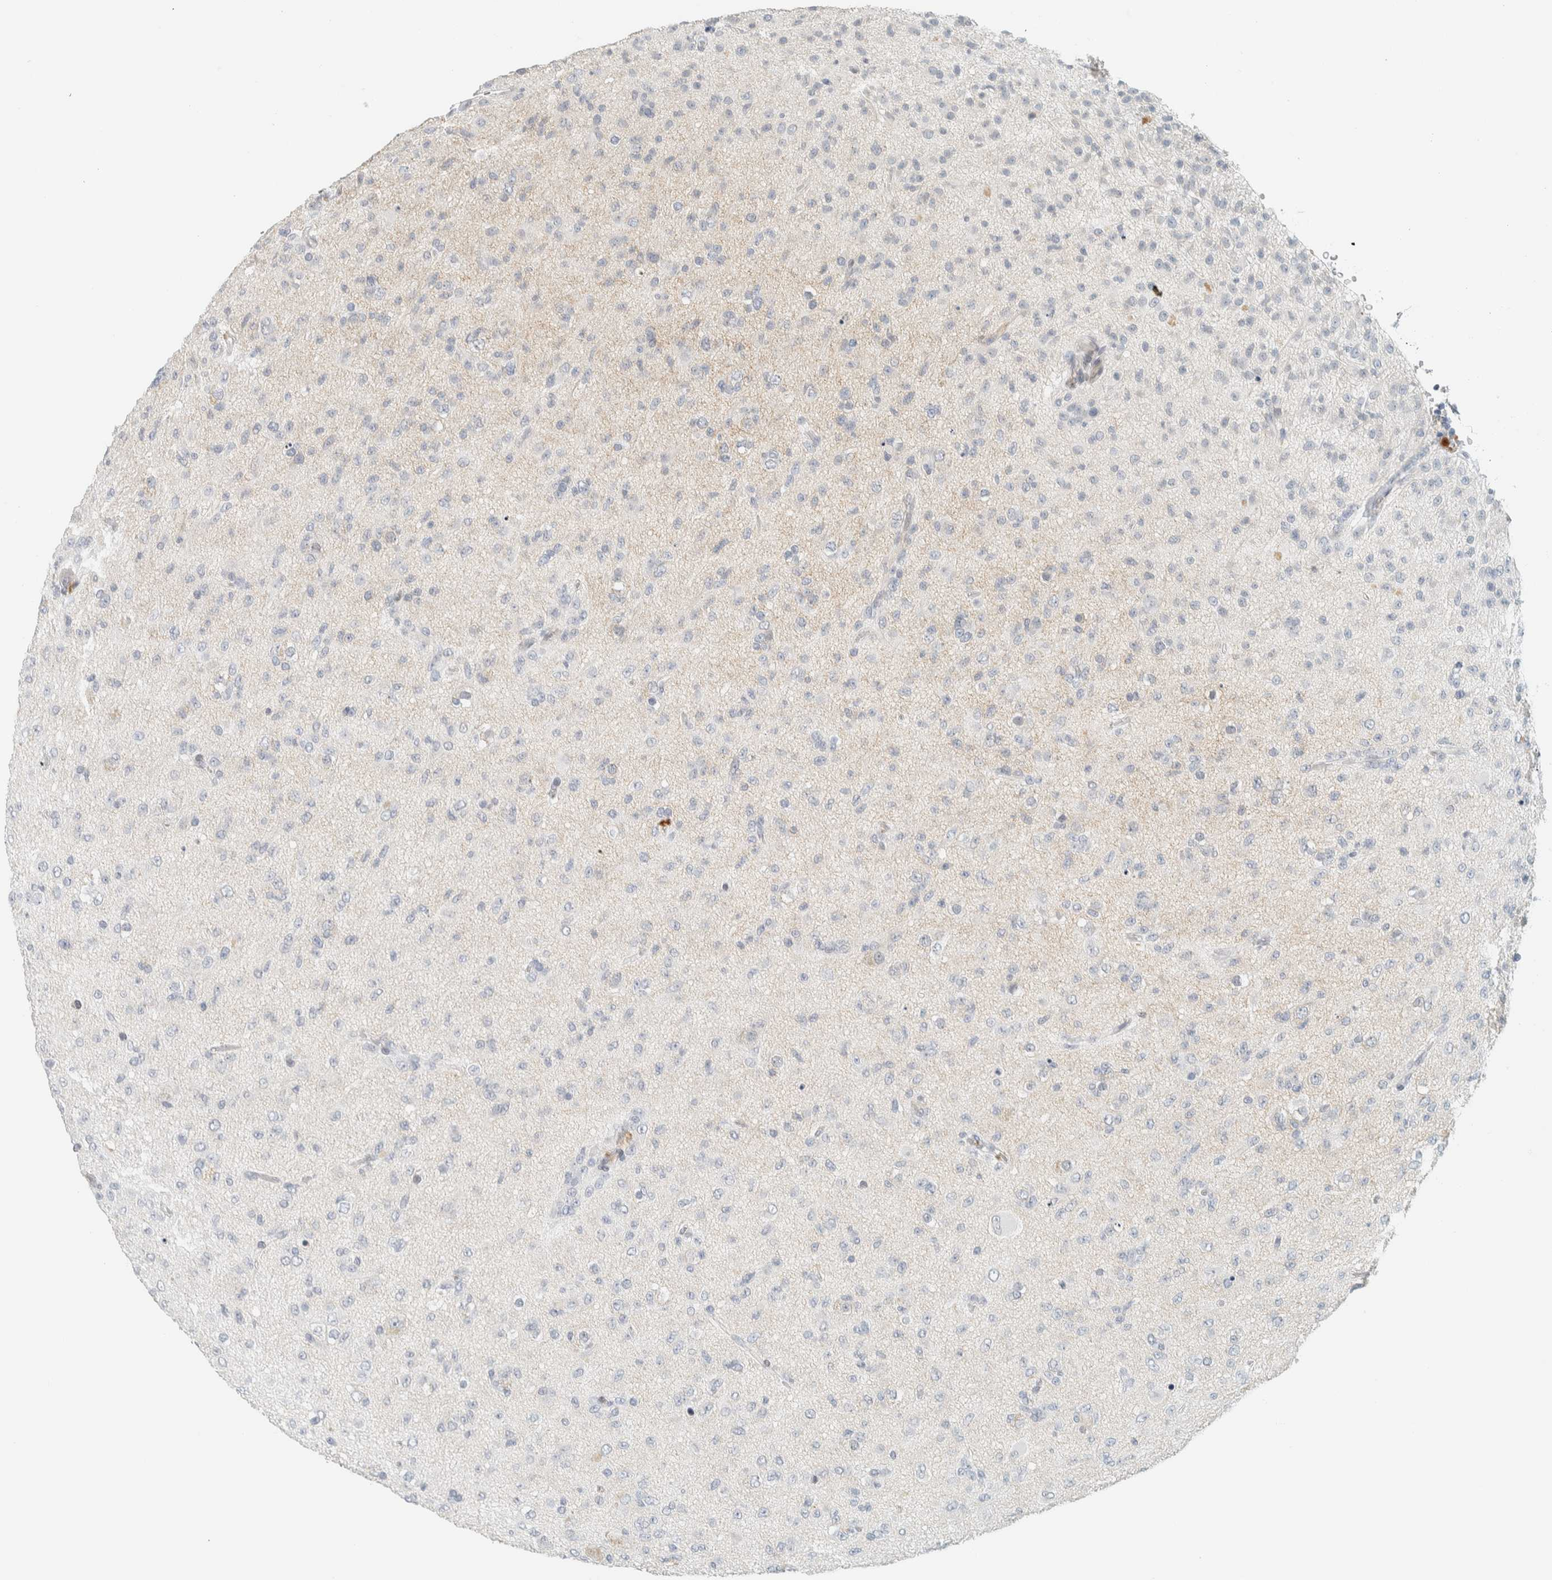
{"staining": {"intensity": "negative", "quantity": "none", "location": "none"}, "tissue": "glioma", "cell_type": "Tumor cells", "image_type": "cancer", "snomed": [{"axis": "morphology", "description": "Glioma, malignant, Low grade"}, {"axis": "topography", "description": "Brain"}], "caption": "Malignant low-grade glioma was stained to show a protein in brown. There is no significant staining in tumor cells. (Stains: DAB (3,3'-diaminobenzidine) IHC with hematoxylin counter stain, Microscopy: brightfield microscopy at high magnification).", "gene": "C1QTNF12", "patient": {"sex": "male", "age": 65}}